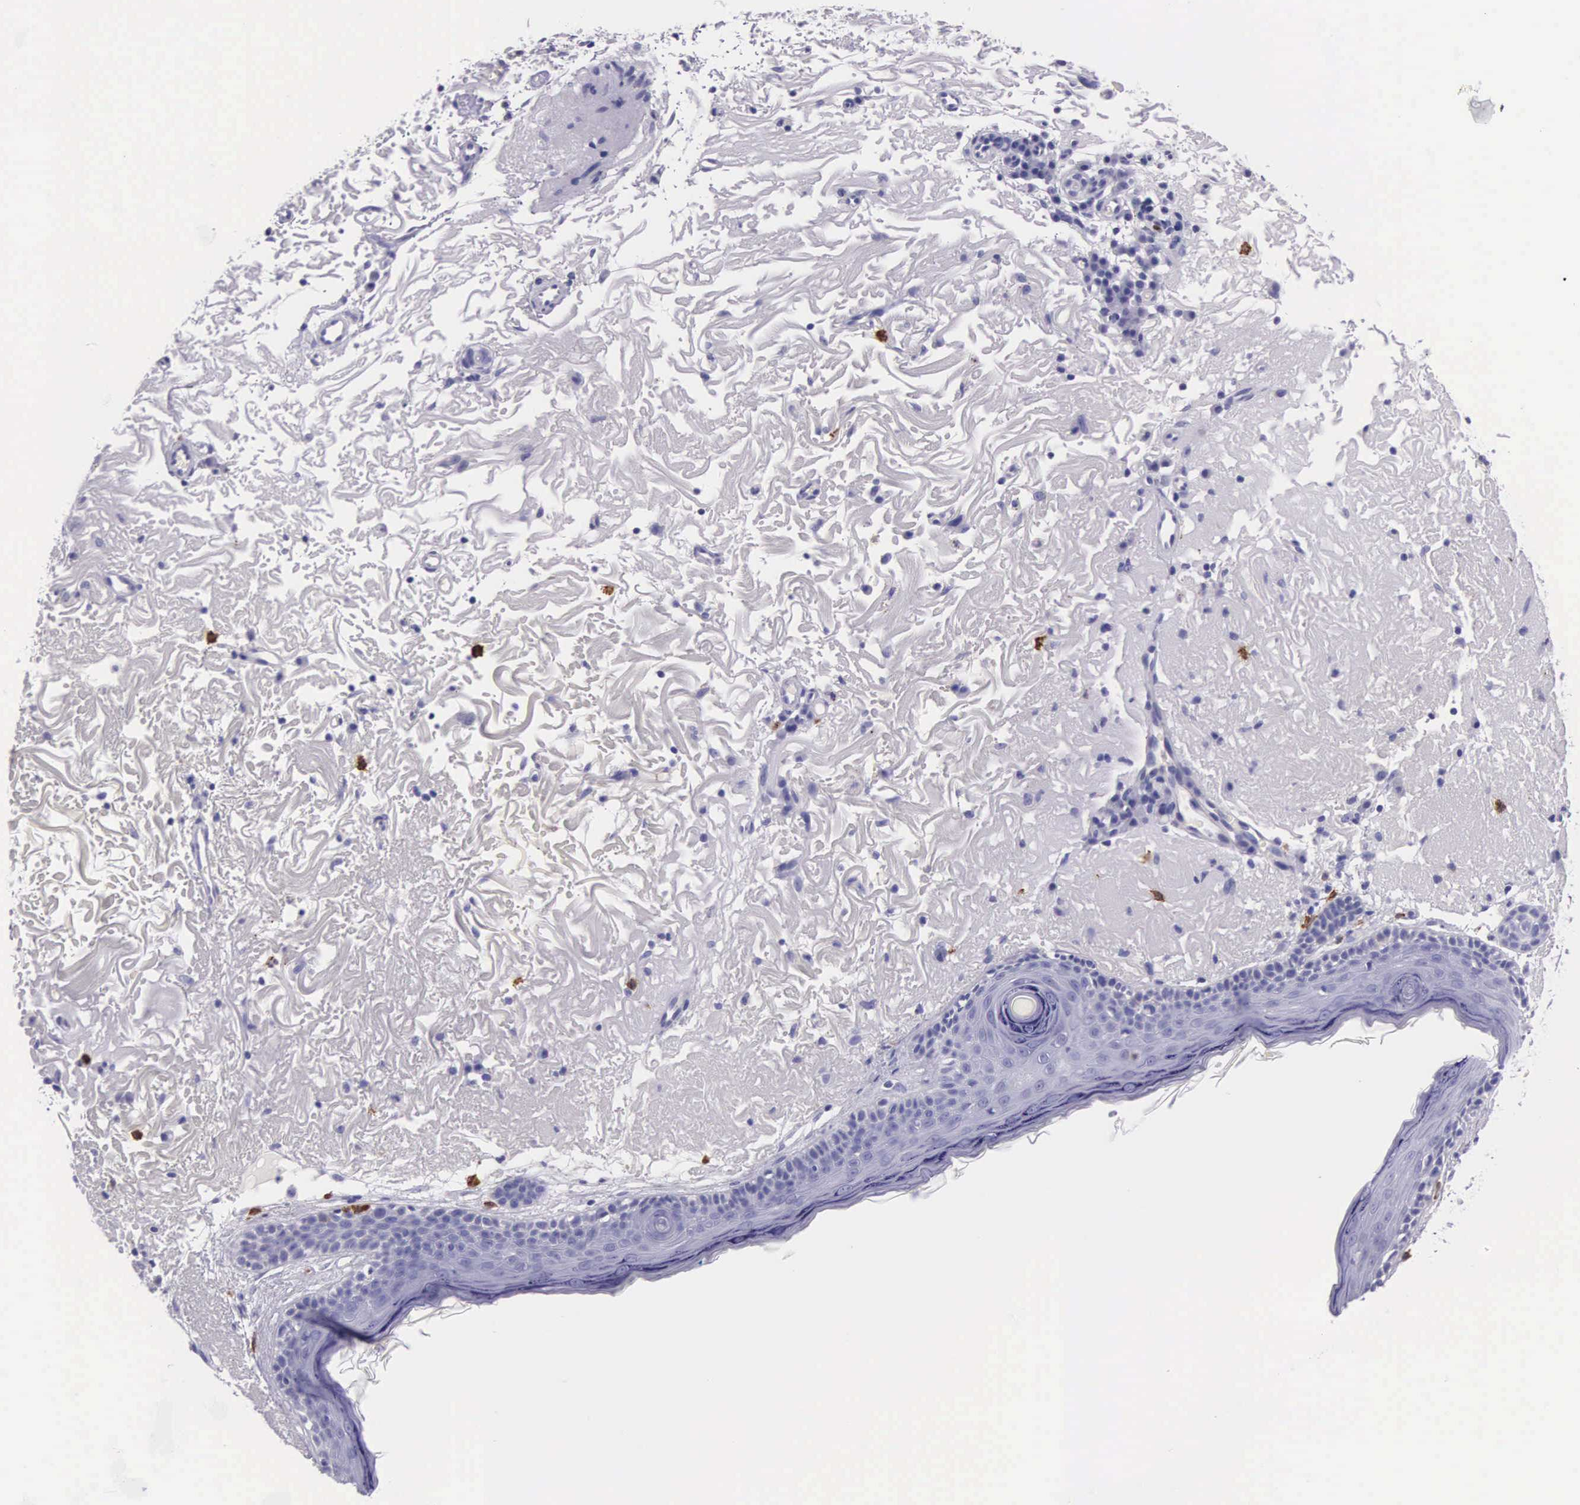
{"staining": {"intensity": "negative", "quantity": "none", "location": "none"}, "tissue": "skin", "cell_type": "Fibroblasts", "image_type": "normal", "snomed": [{"axis": "morphology", "description": "Normal tissue, NOS"}, {"axis": "topography", "description": "Skin"}], "caption": "This is a micrograph of immunohistochemistry (IHC) staining of normal skin, which shows no expression in fibroblasts.", "gene": "FCN1", "patient": {"sex": "female", "age": 90}}